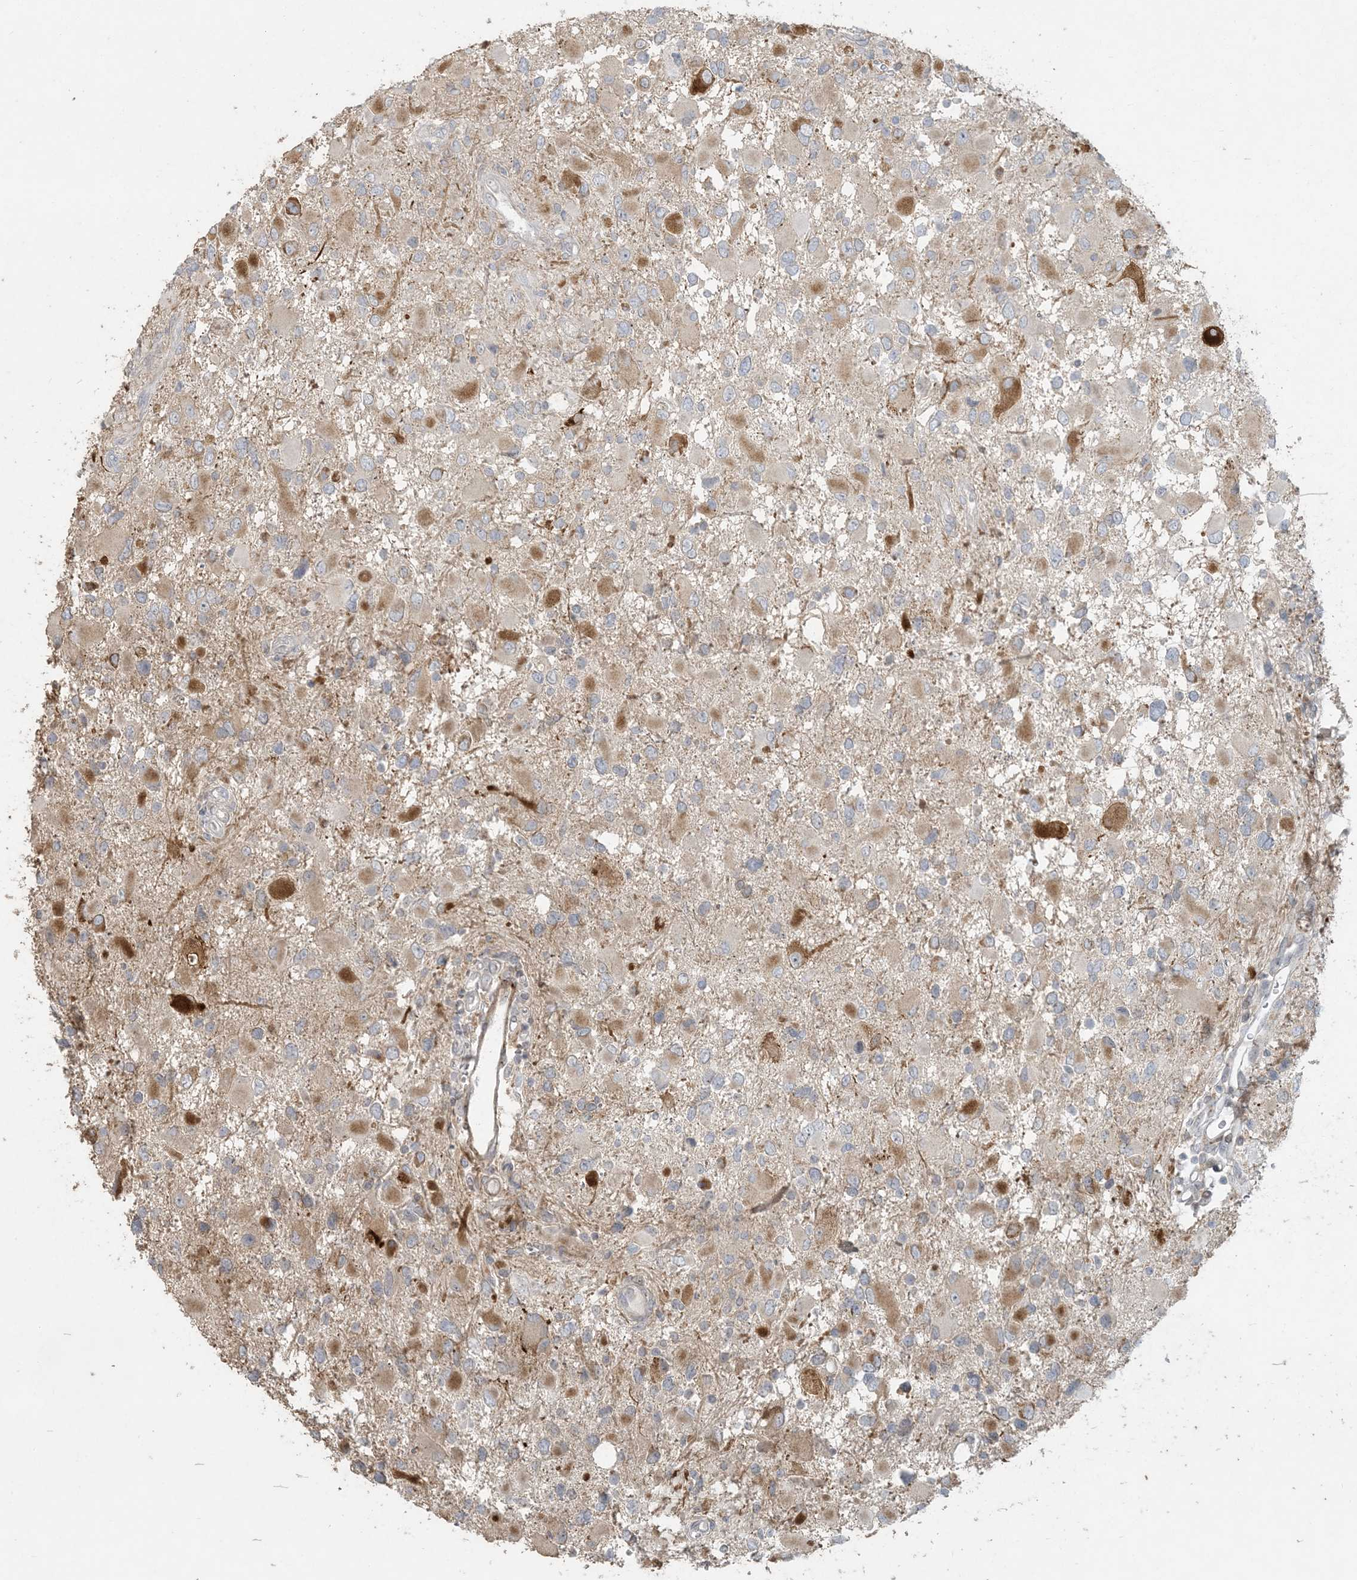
{"staining": {"intensity": "moderate", "quantity": "25%-75%", "location": "cytoplasmic/membranous"}, "tissue": "glioma", "cell_type": "Tumor cells", "image_type": "cancer", "snomed": [{"axis": "morphology", "description": "Glioma, malignant, High grade"}, {"axis": "topography", "description": "Brain"}], "caption": "High-magnification brightfield microscopy of malignant high-grade glioma stained with DAB (3,3'-diaminobenzidine) (brown) and counterstained with hematoxylin (blue). tumor cells exhibit moderate cytoplasmic/membranous positivity is seen in about25%-75% of cells. (Stains: DAB in brown, nuclei in blue, Microscopy: brightfield microscopy at high magnification).", "gene": "BCORL1", "patient": {"sex": "male", "age": 53}}